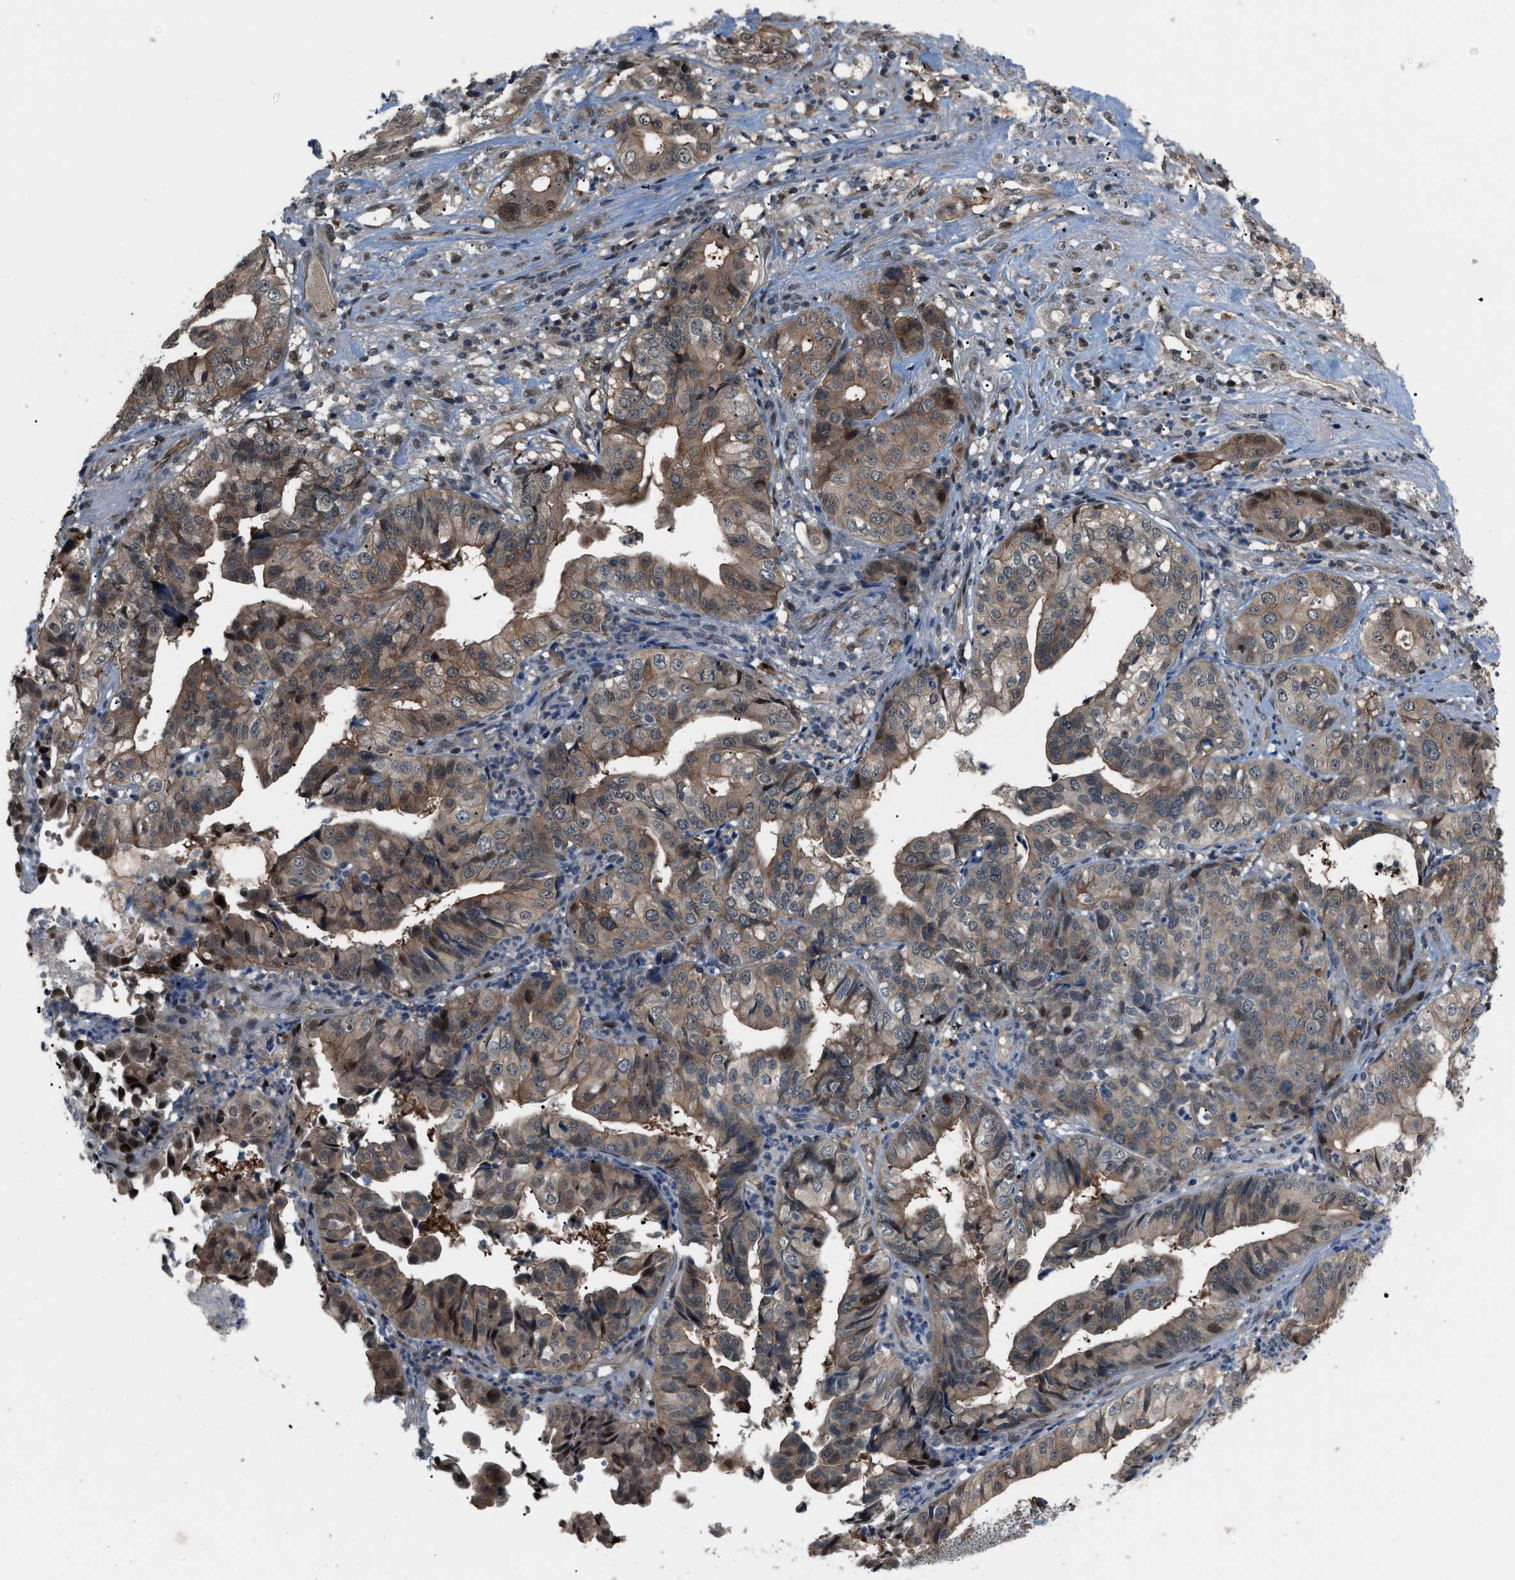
{"staining": {"intensity": "weak", "quantity": "25%-75%", "location": "cytoplasmic/membranous,nuclear"}, "tissue": "liver cancer", "cell_type": "Tumor cells", "image_type": "cancer", "snomed": [{"axis": "morphology", "description": "Cholangiocarcinoma"}, {"axis": "topography", "description": "Liver"}], "caption": "Liver cancer was stained to show a protein in brown. There is low levels of weak cytoplasmic/membranous and nuclear expression in about 25%-75% of tumor cells.", "gene": "RFFL", "patient": {"sex": "female", "age": 61}}